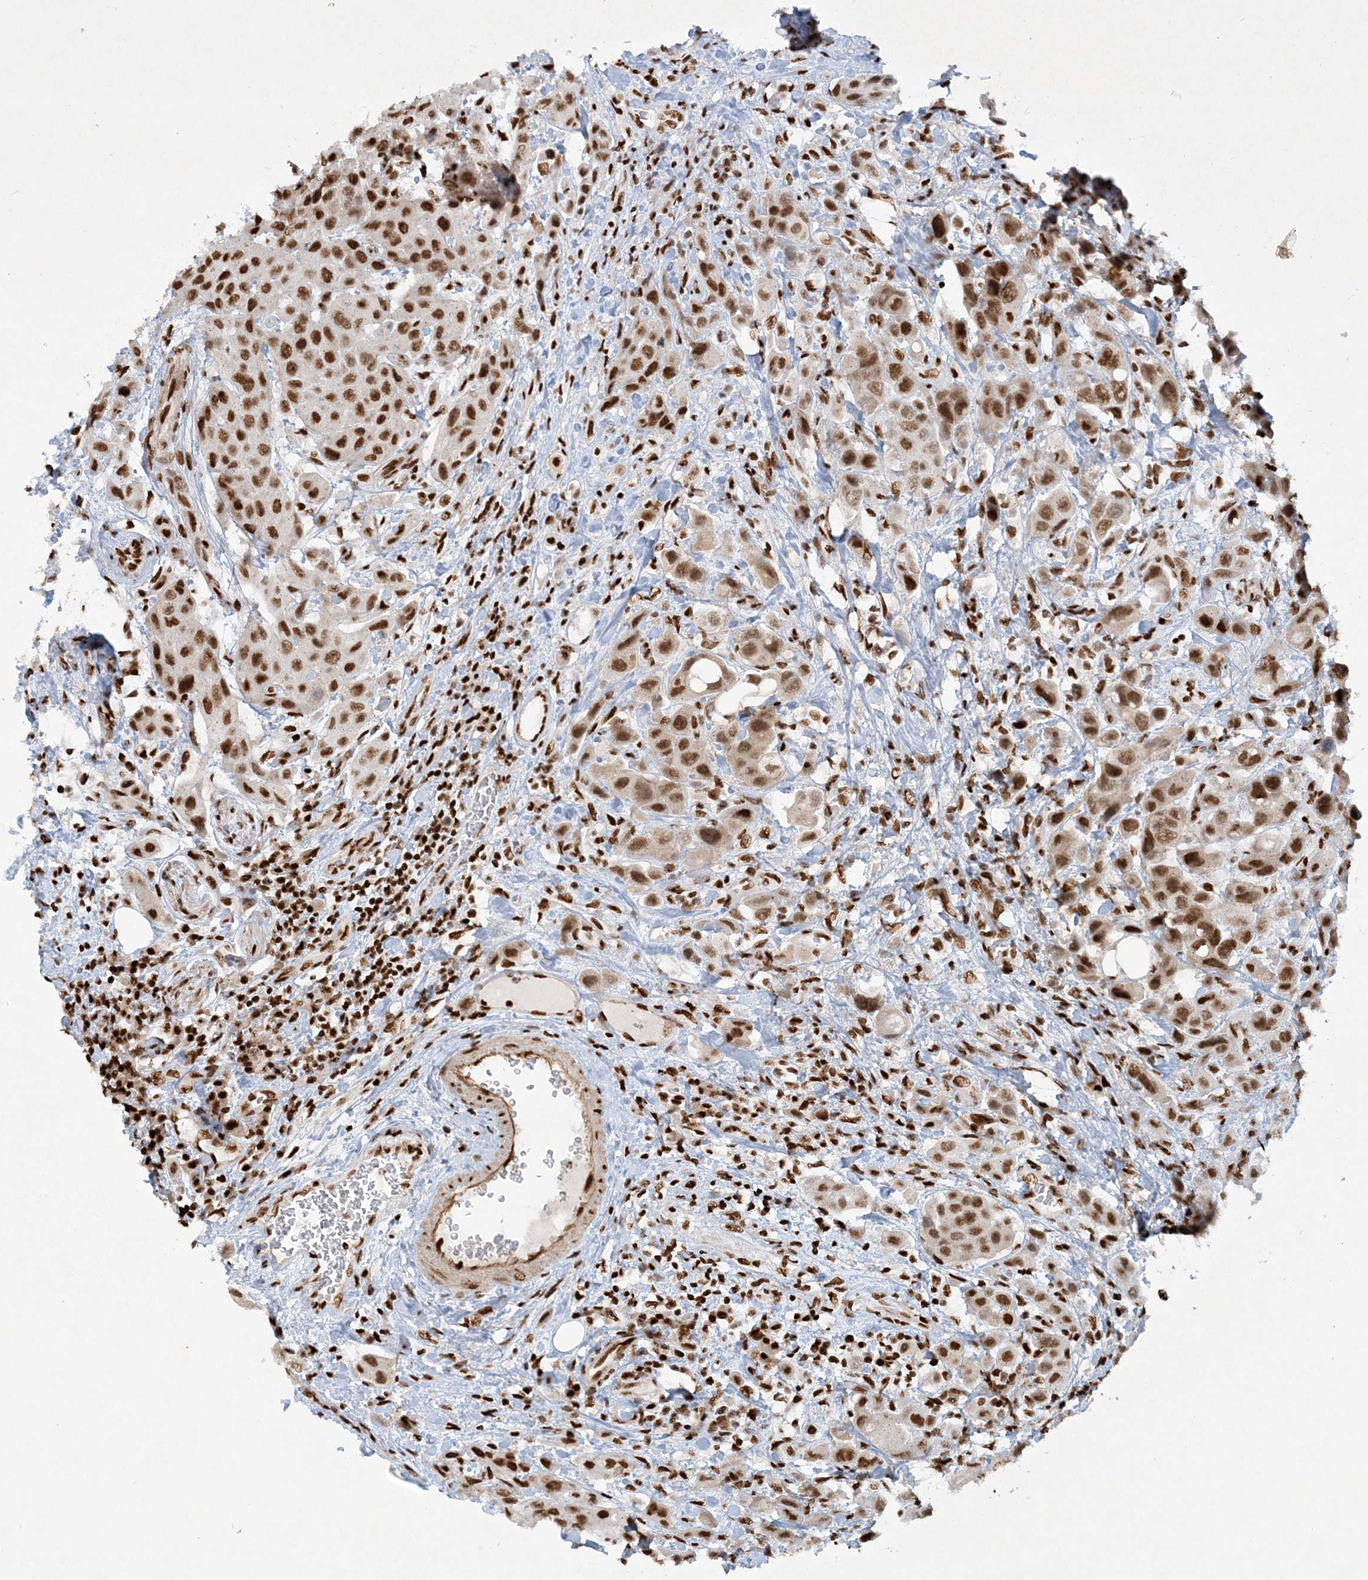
{"staining": {"intensity": "moderate", "quantity": ">75%", "location": "nuclear"}, "tissue": "urothelial cancer", "cell_type": "Tumor cells", "image_type": "cancer", "snomed": [{"axis": "morphology", "description": "Urothelial carcinoma, High grade"}, {"axis": "topography", "description": "Urinary bladder"}], "caption": "Immunohistochemical staining of human urothelial cancer shows medium levels of moderate nuclear protein staining in about >75% of tumor cells.", "gene": "DELE1", "patient": {"sex": "male", "age": 50}}